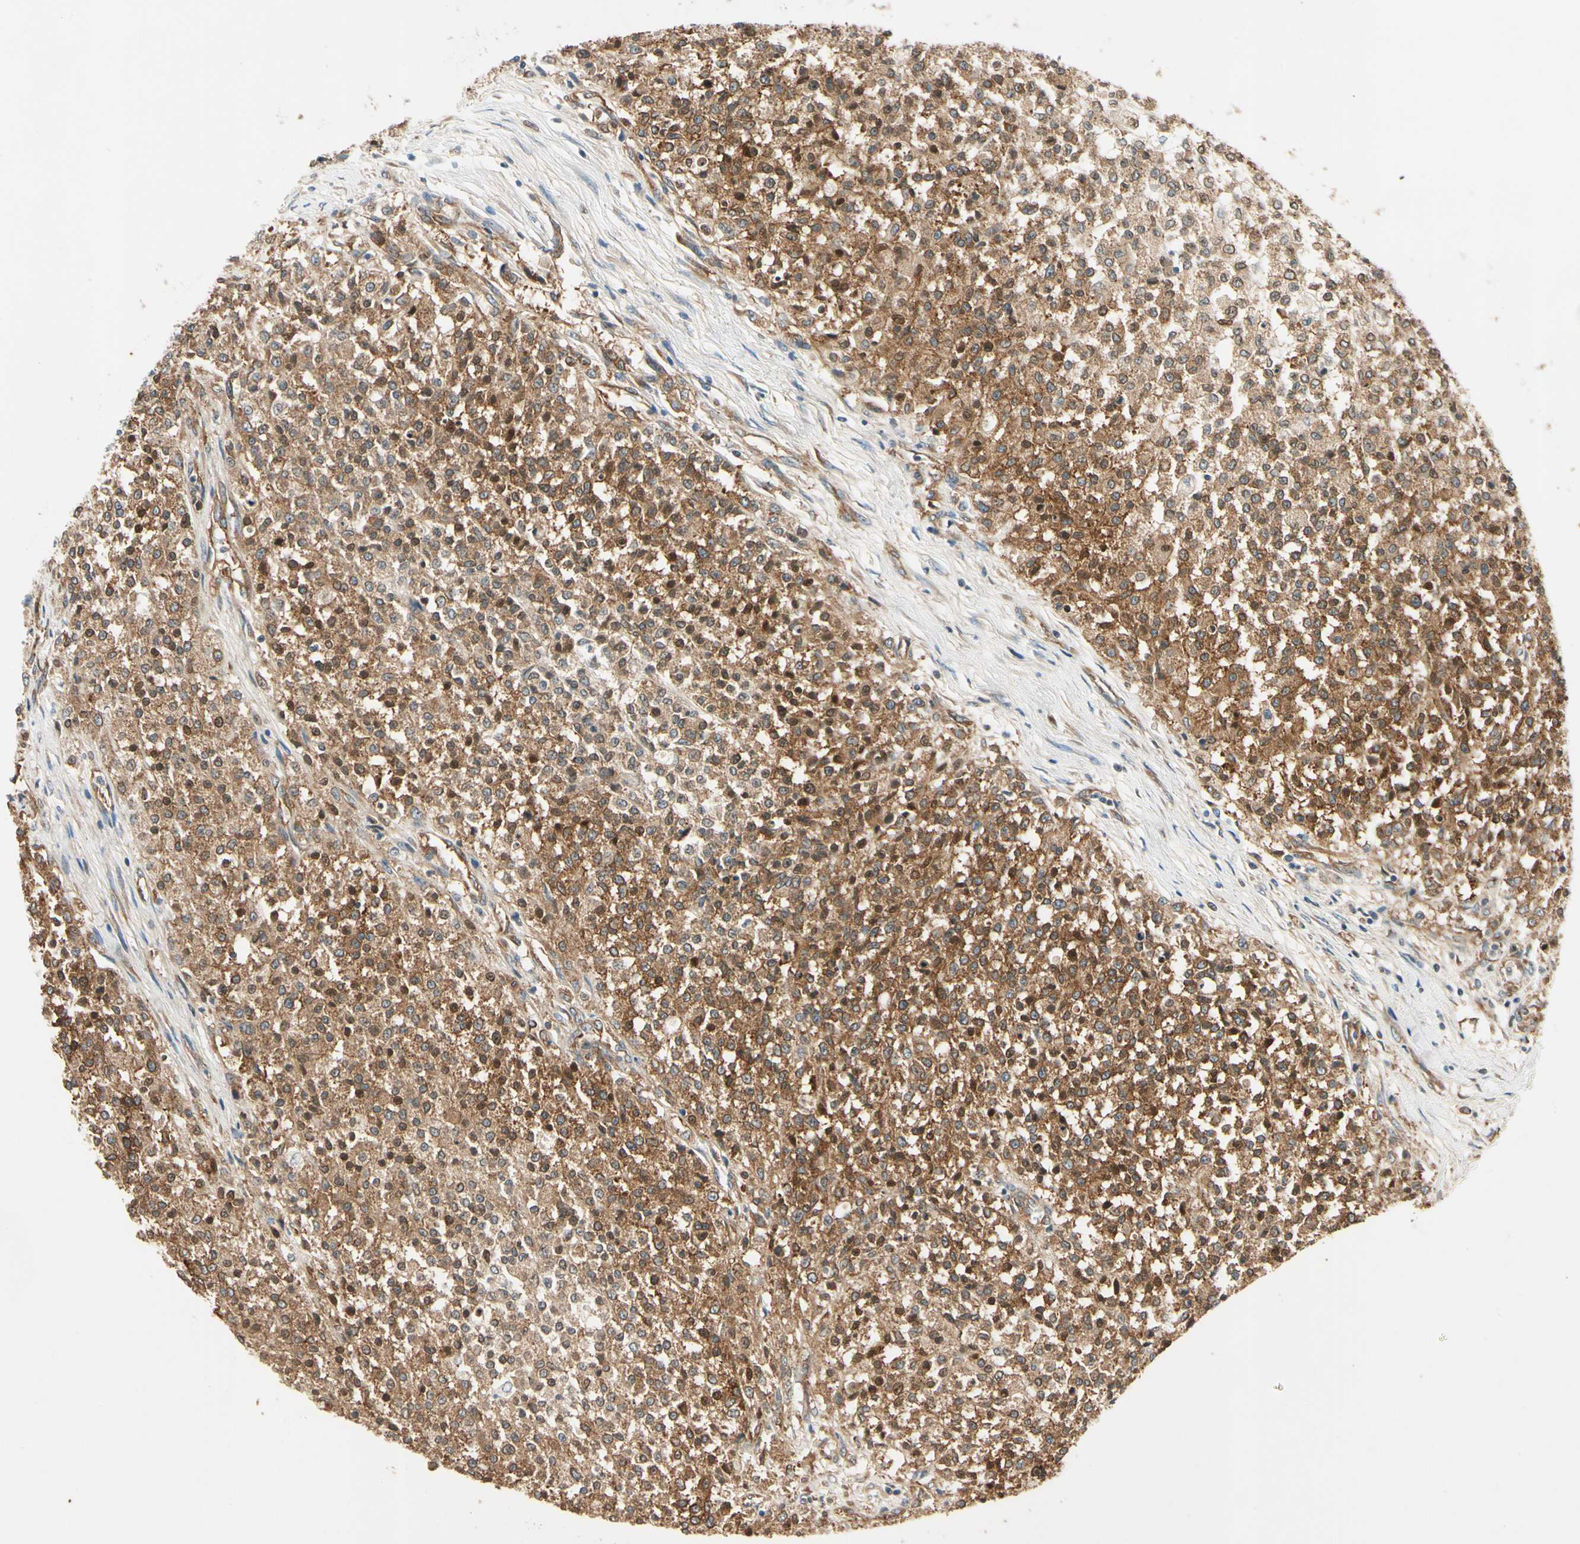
{"staining": {"intensity": "moderate", "quantity": ">75%", "location": "cytoplasmic/membranous,nuclear"}, "tissue": "testis cancer", "cell_type": "Tumor cells", "image_type": "cancer", "snomed": [{"axis": "morphology", "description": "Seminoma, NOS"}, {"axis": "topography", "description": "Testis"}], "caption": "Immunohistochemistry (IHC) of human testis seminoma reveals medium levels of moderate cytoplasmic/membranous and nuclear staining in approximately >75% of tumor cells. The staining was performed using DAB, with brown indicating positive protein expression. Nuclei are stained blue with hematoxylin.", "gene": "ROCK2", "patient": {"sex": "male", "age": 59}}